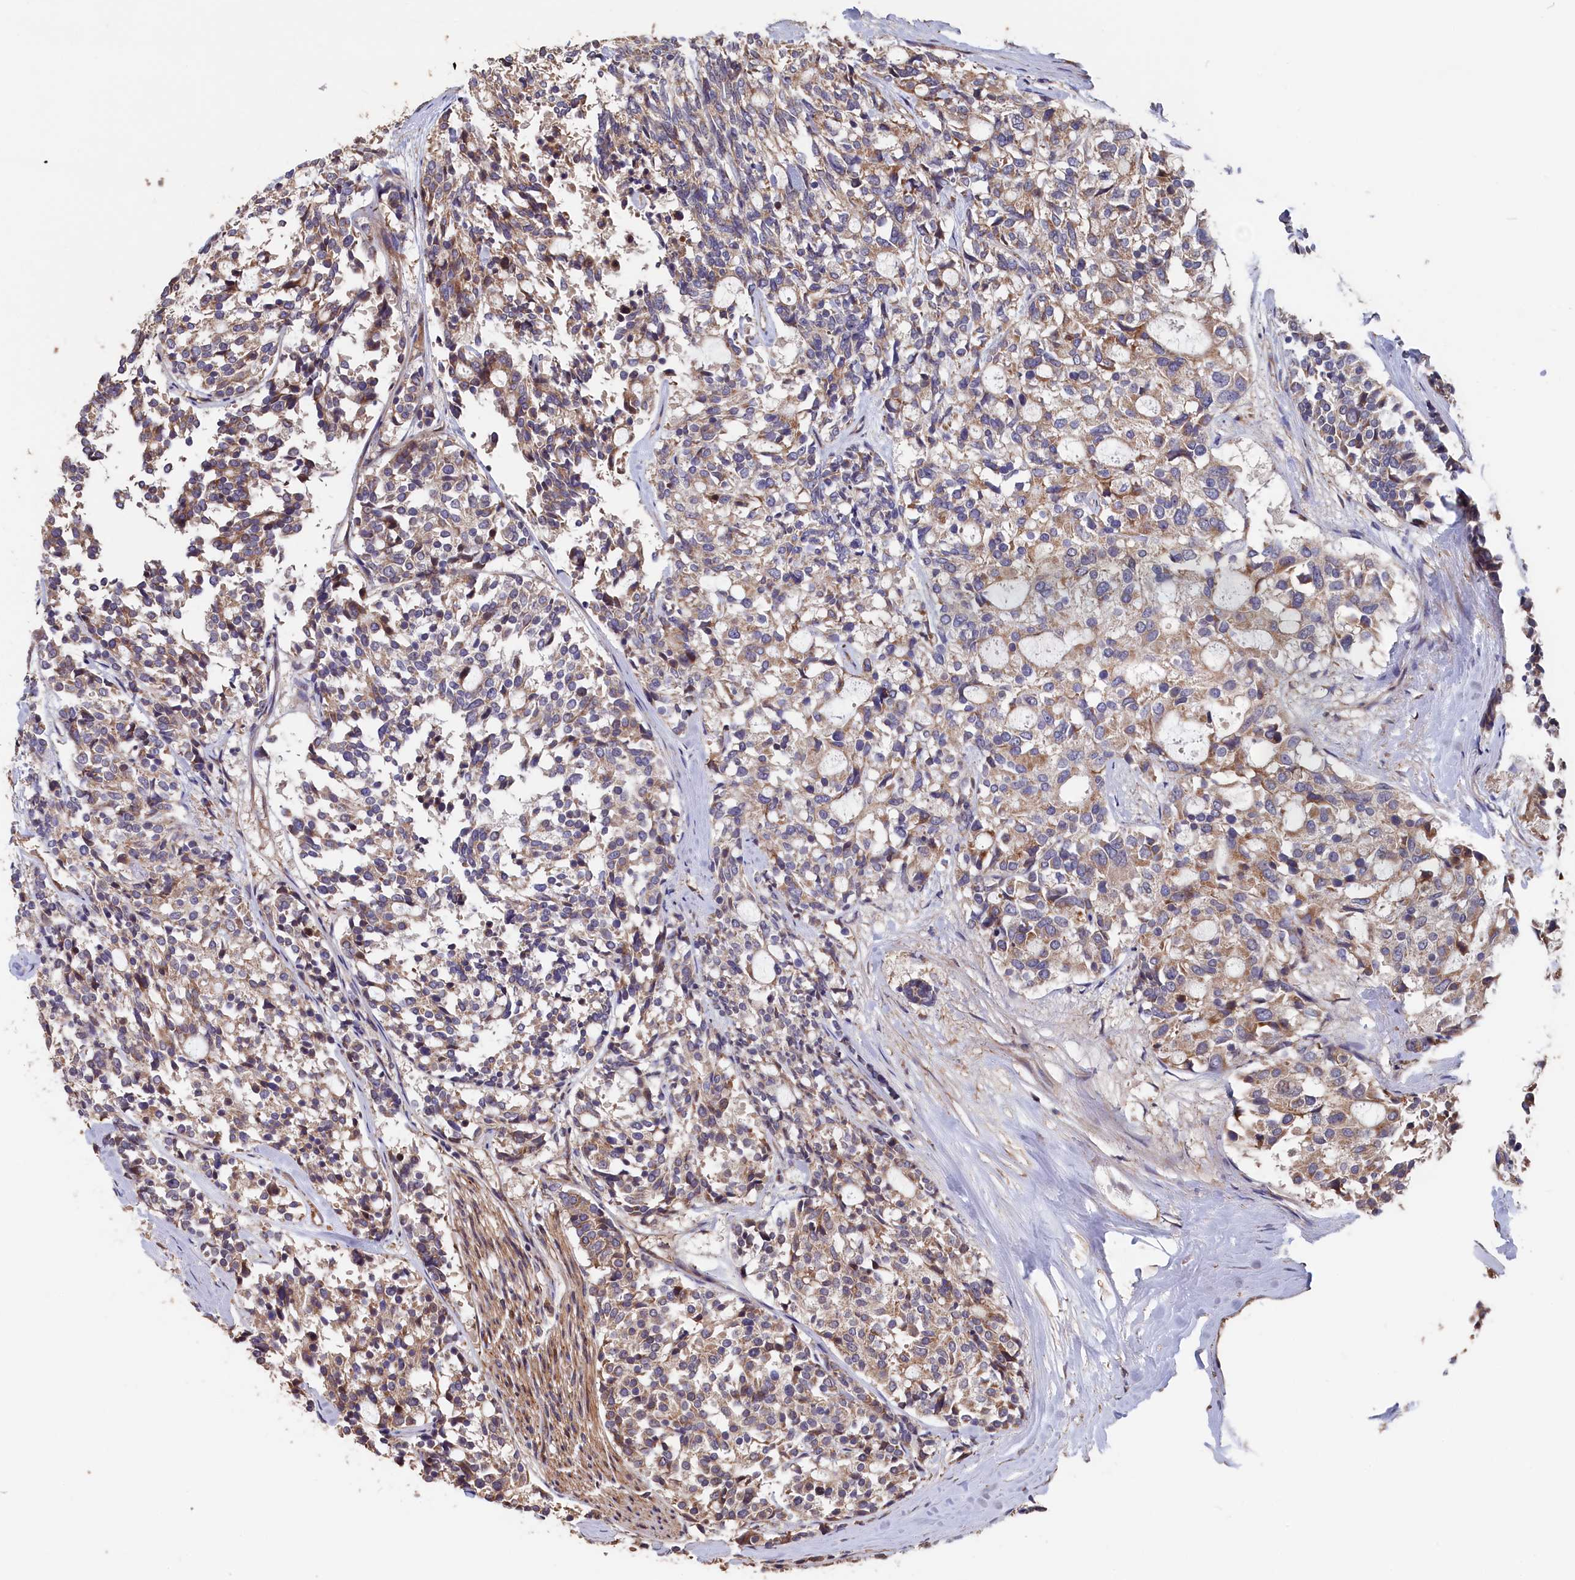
{"staining": {"intensity": "weak", "quantity": "25%-75%", "location": "cytoplasmic/membranous"}, "tissue": "carcinoid", "cell_type": "Tumor cells", "image_type": "cancer", "snomed": [{"axis": "morphology", "description": "Carcinoid, malignant, NOS"}, {"axis": "topography", "description": "Pancreas"}], "caption": "Tumor cells show low levels of weak cytoplasmic/membranous staining in about 25%-75% of cells in carcinoid (malignant).", "gene": "GREB1L", "patient": {"sex": "female", "age": 54}}